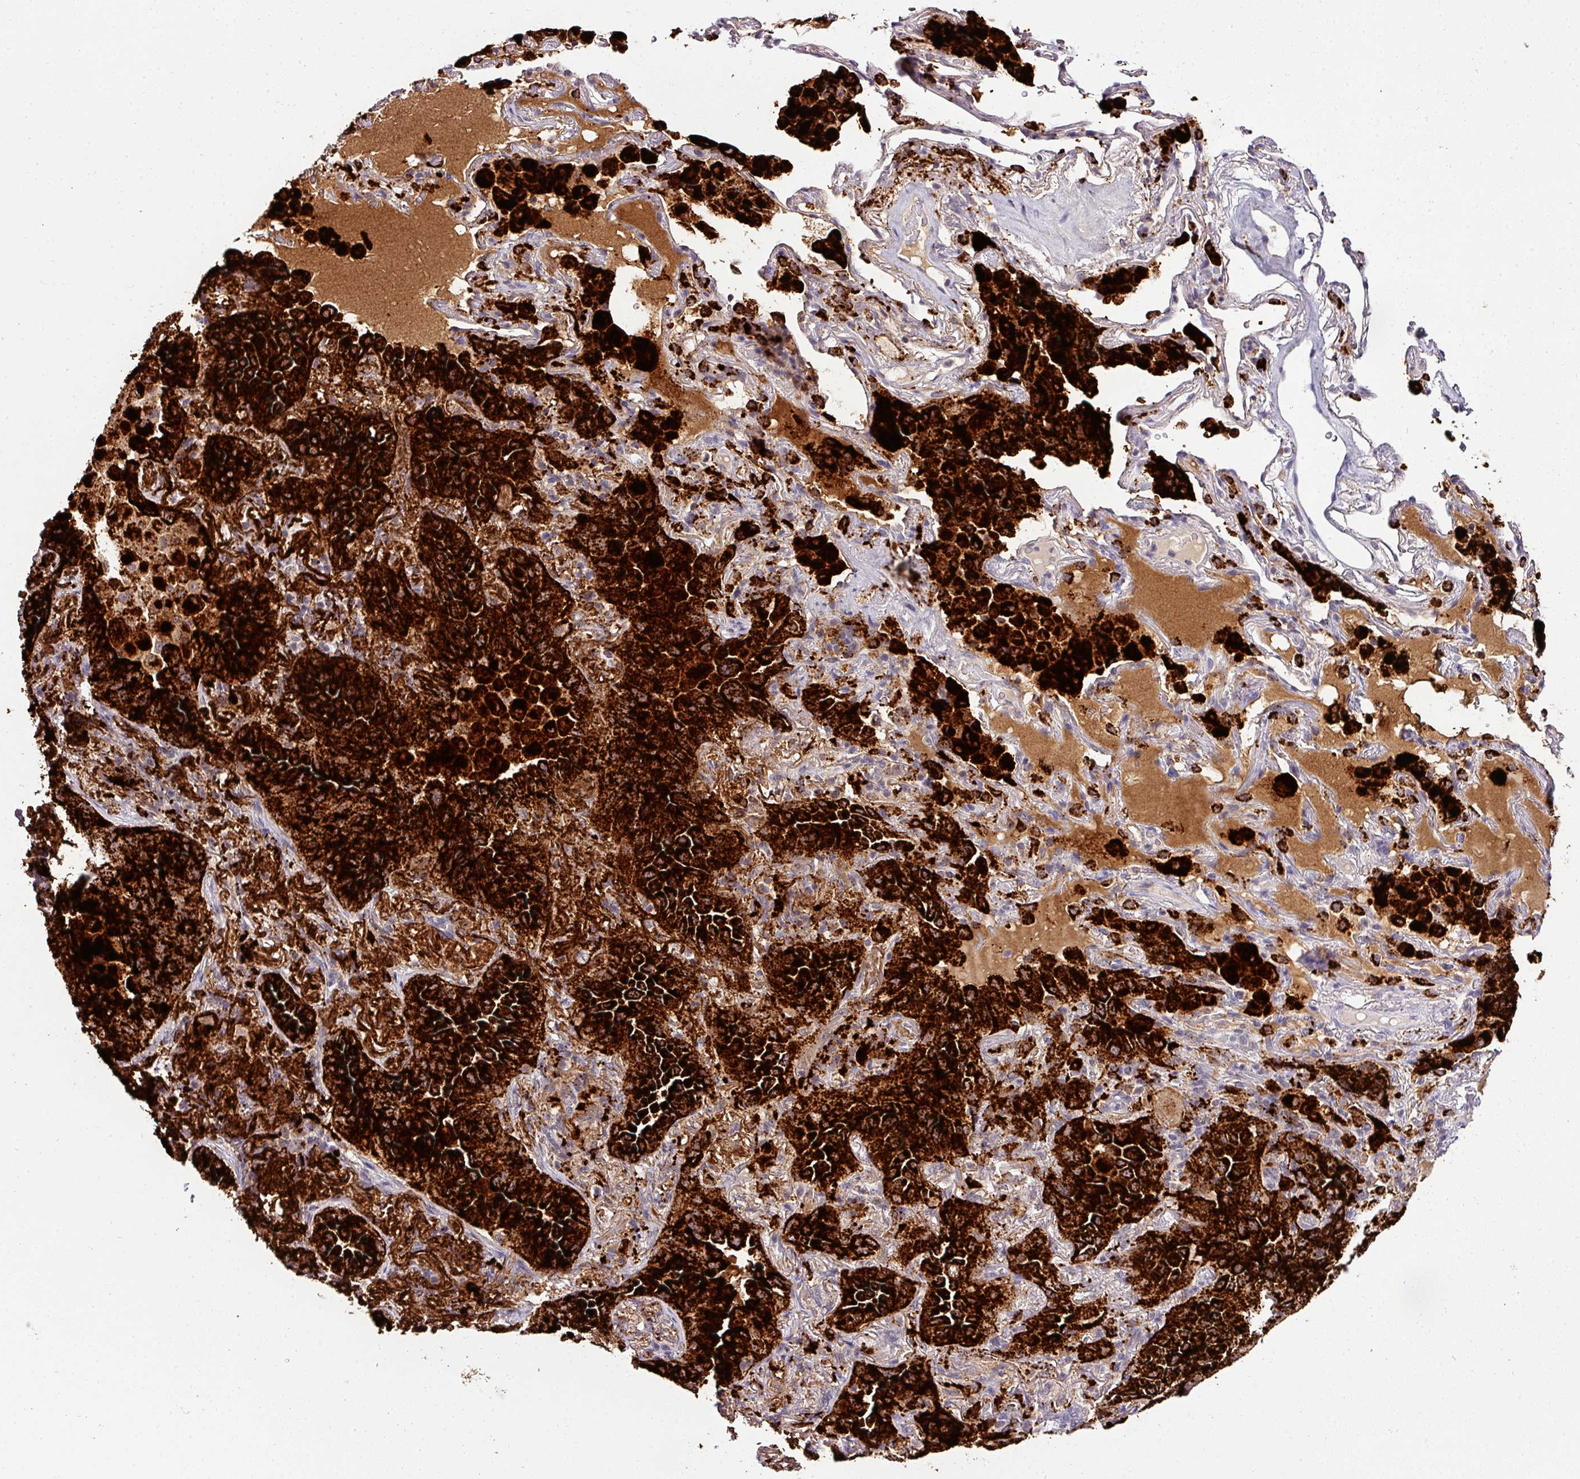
{"staining": {"intensity": "strong", "quantity": "25%-75%", "location": "cytoplasmic/membranous"}, "tissue": "lung cancer", "cell_type": "Tumor cells", "image_type": "cancer", "snomed": [{"axis": "morphology", "description": "Adenocarcinoma, NOS"}, {"axis": "topography", "description": "Lung"}], "caption": "Lung adenocarcinoma tissue reveals strong cytoplasmic/membranous staining in approximately 25%-75% of tumor cells, visualized by immunohistochemistry.", "gene": "NAPSA", "patient": {"sex": "female", "age": 69}}